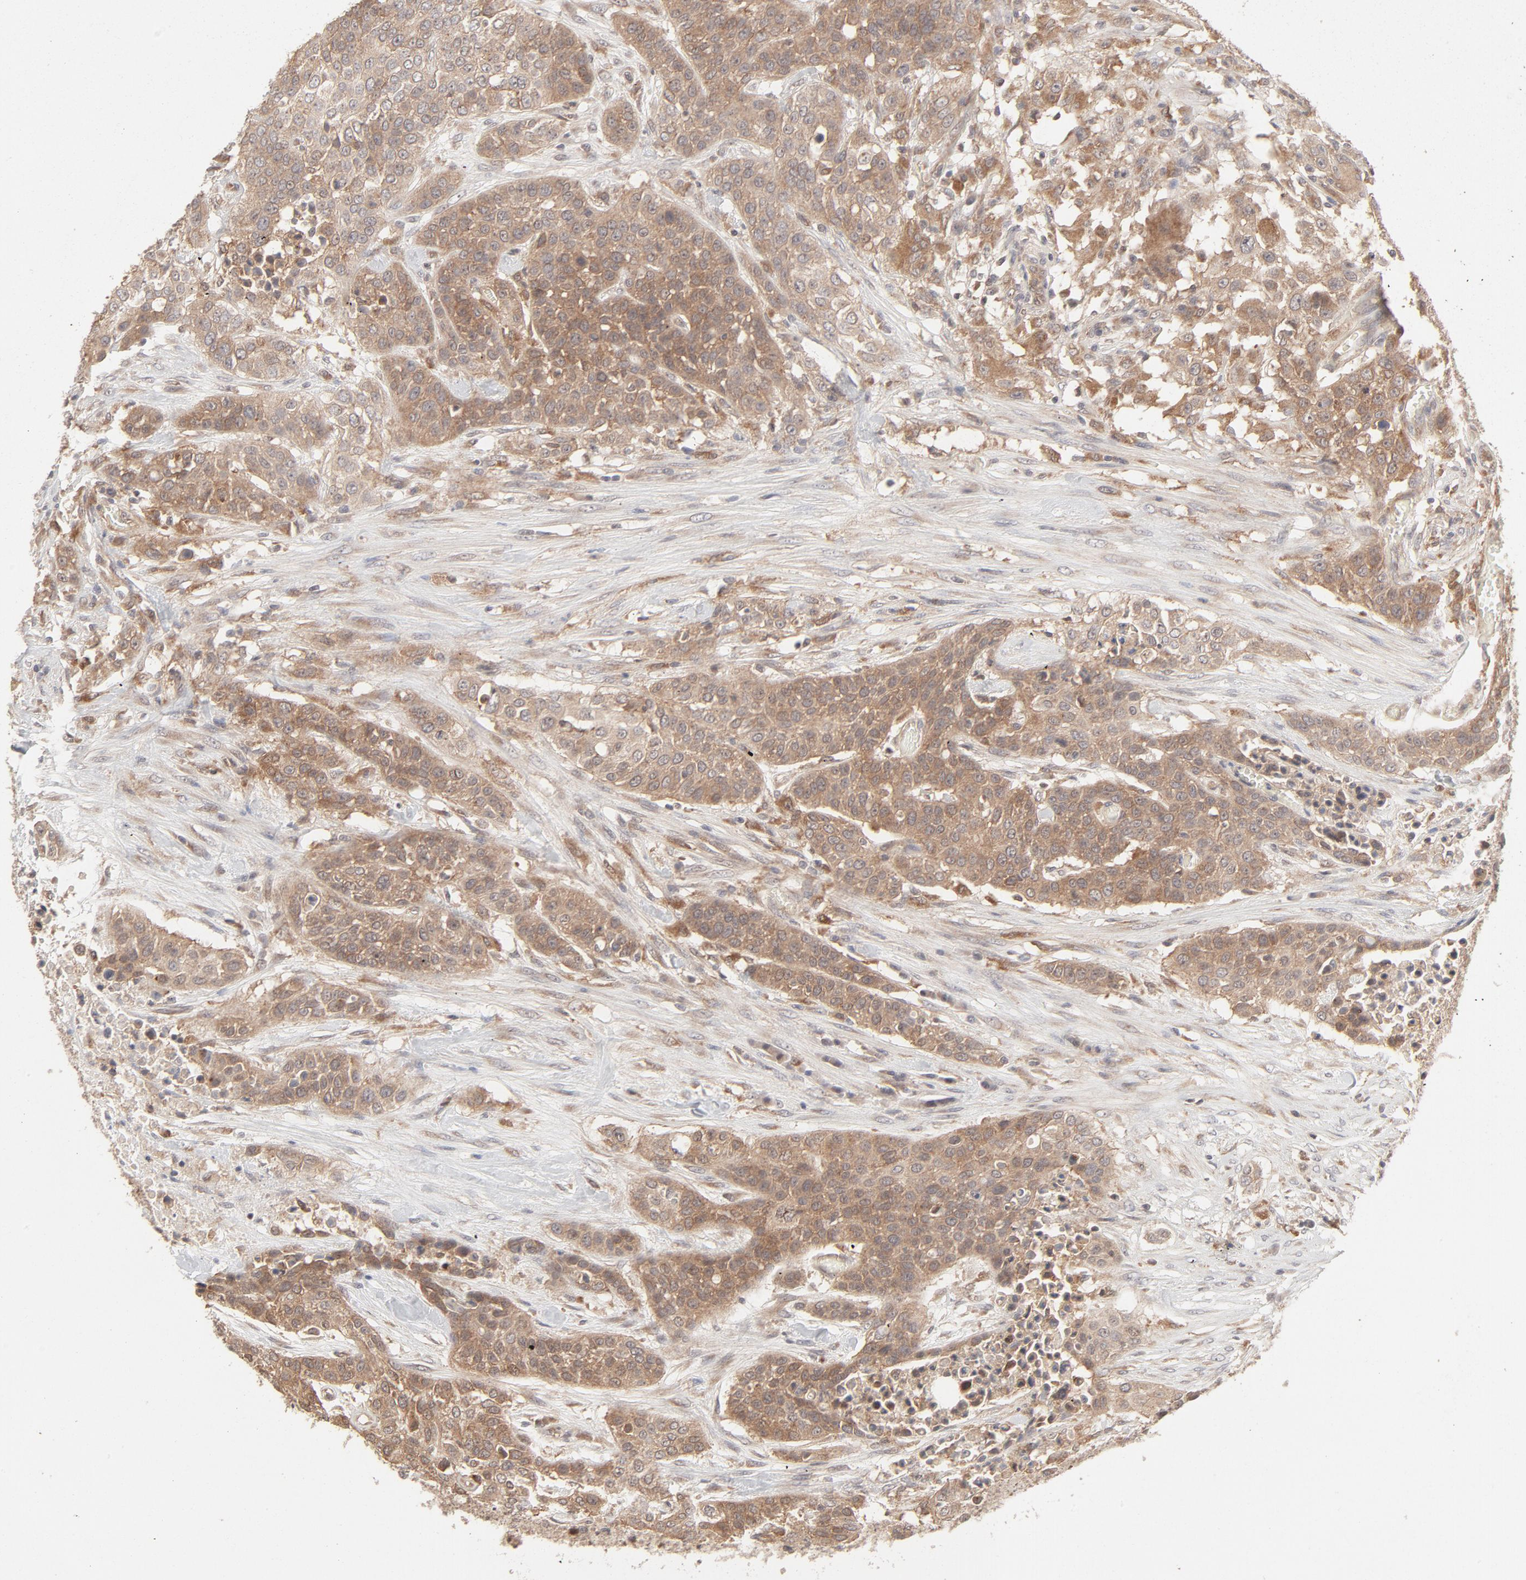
{"staining": {"intensity": "moderate", "quantity": ">75%", "location": "cytoplasmic/membranous"}, "tissue": "urothelial cancer", "cell_type": "Tumor cells", "image_type": "cancer", "snomed": [{"axis": "morphology", "description": "Urothelial carcinoma, High grade"}, {"axis": "topography", "description": "Urinary bladder"}], "caption": "Immunohistochemistry (IHC) photomicrograph of human high-grade urothelial carcinoma stained for a protein (brown), which shows medium levels of moderate cytoplasmic/membranous positivity in approximately >75% of tumor cells.", "gene": "RAB5C", "patient": {"sex": "male", "age": 74}}